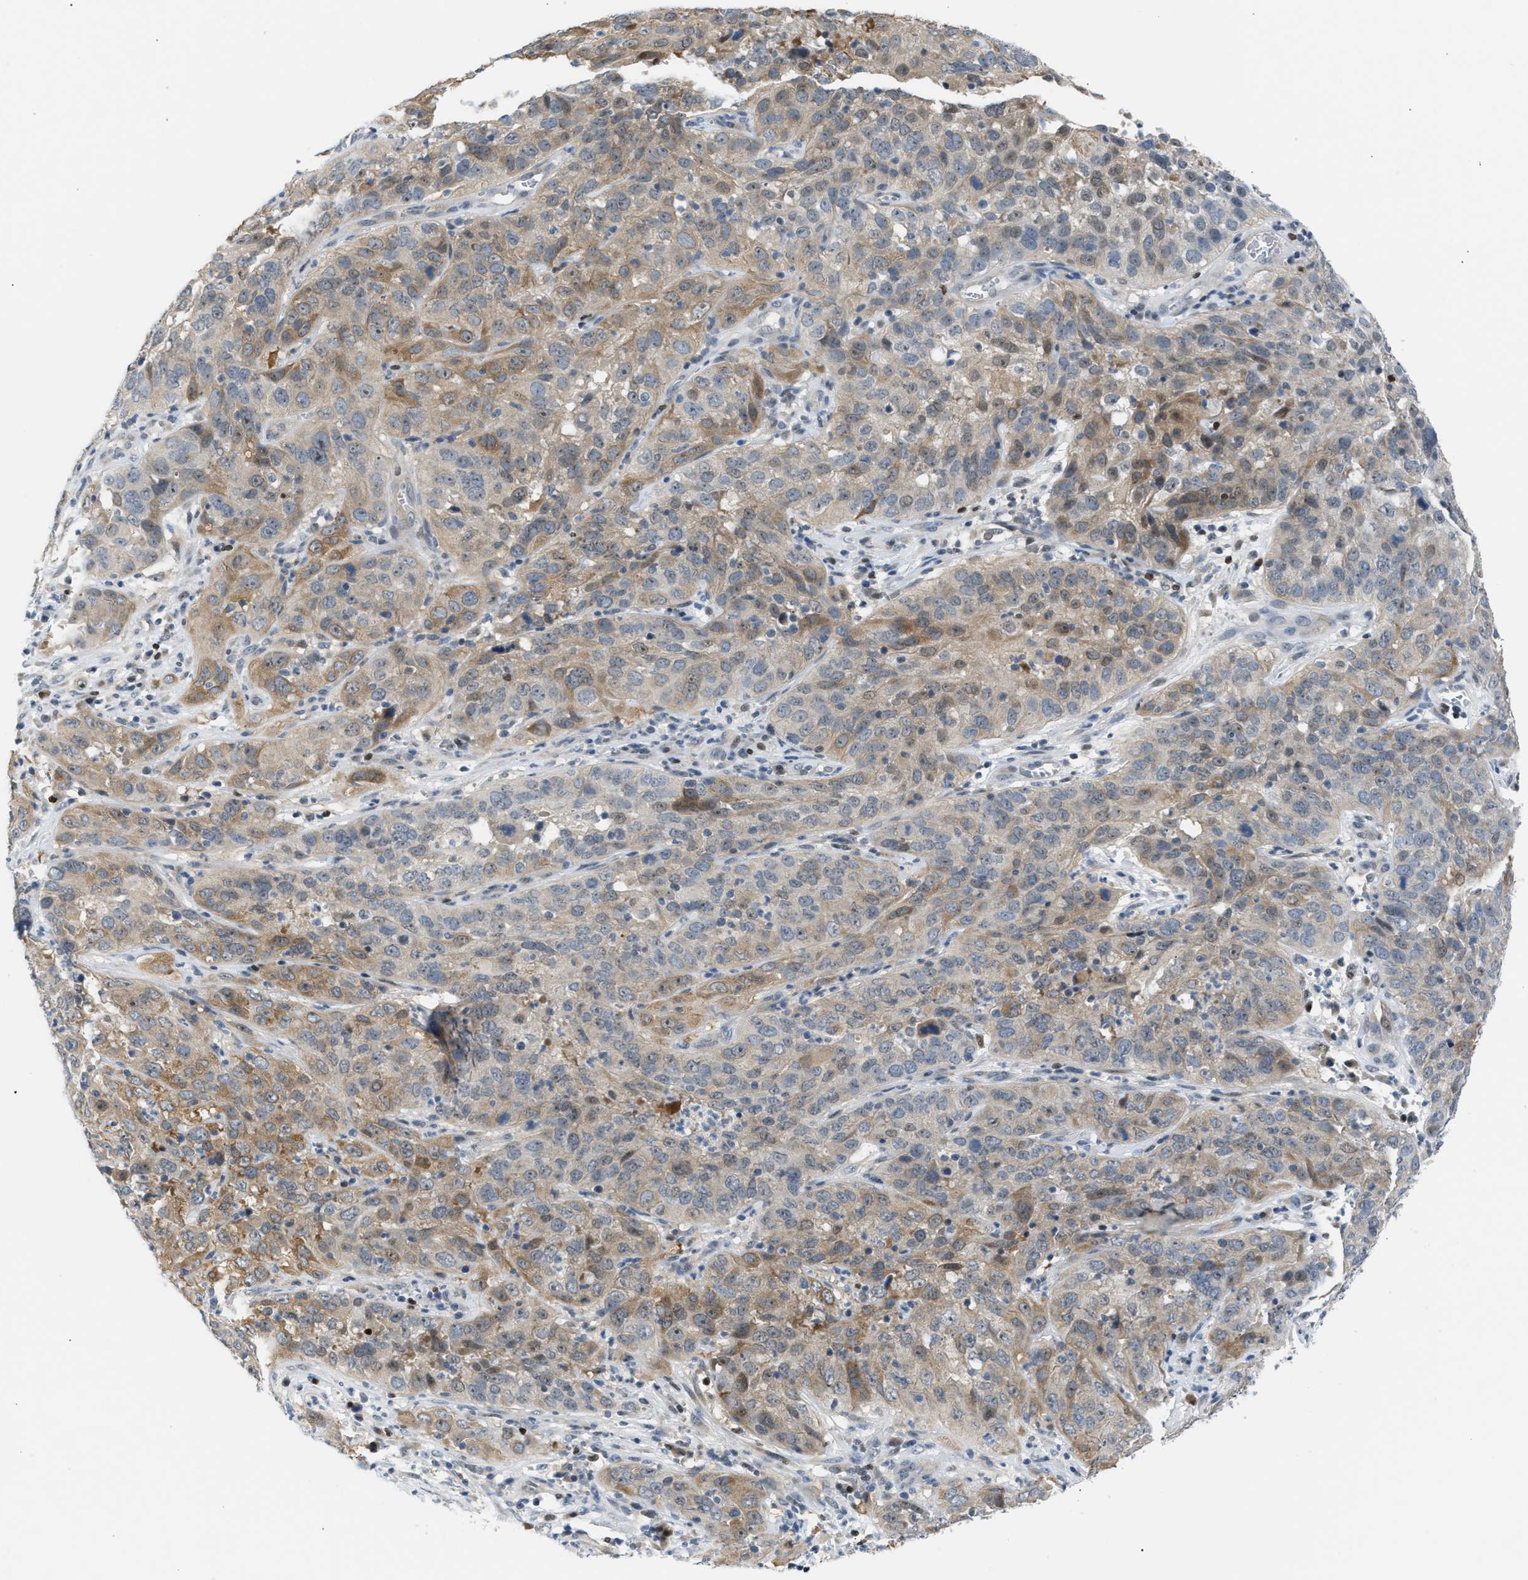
{"staining": {"intensity": "moderate", "quantity": "<25%", "location": "cytoplasmic/membranous"}, "tissue": "cervical cancer", "cell_type": "Tumor cells", "image_type": "cancer", "snomed": [{"axis": "morphology", "description": "Squamous cell carcinoma, NOS"}, {"axis": "topography", "description": "Cervix"}], "caption": "This is an image of immunohistochemistry (IHC) staining of cervical squamous cell carcinoma, which shows moderate expression in the cytoplasmic/membranous of tumor cells.", "gene": "NPS", "patient": {"sex": "female", "age": 32}}